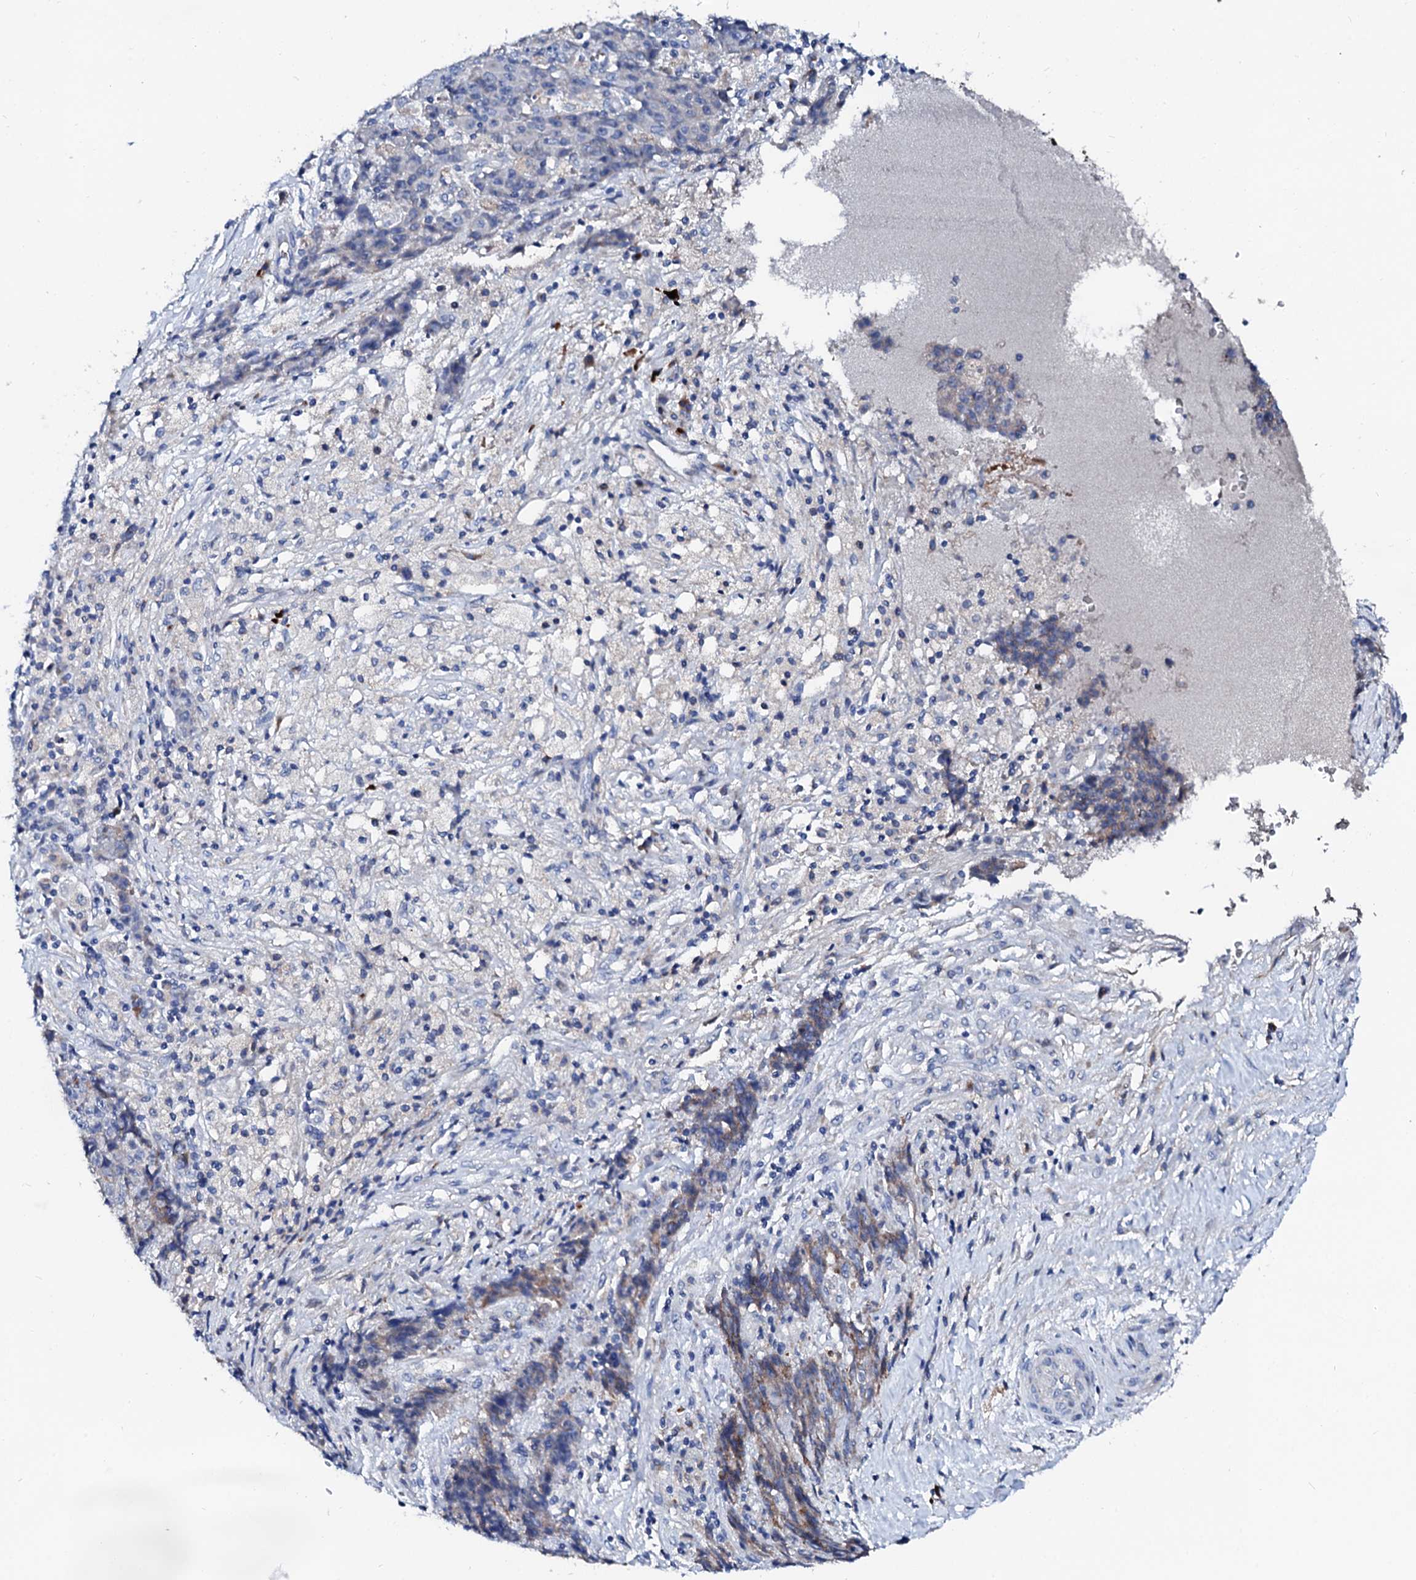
{"staining": {"intensity": "negative", "quantity": "none", "location": "none"}, "tissue": "ovarian cancer", "cell_type": "Tumor cells", "image_type": "cancer", "snomed": [{"axis": "morphology", "description": "Carcinoma, endometroid"}, {"axis": "topography", "description": "Ovary"}], "caption": "This histopathology image is of endometroid carcinoma (ovarian) stained with immunohistochemistry to label a protein in brown with the nuclei are counter-stained blue. There is no positivity in tumor cells.", "gene": "SLC10A7", "patient": {"sex": "female", "age": 42}}